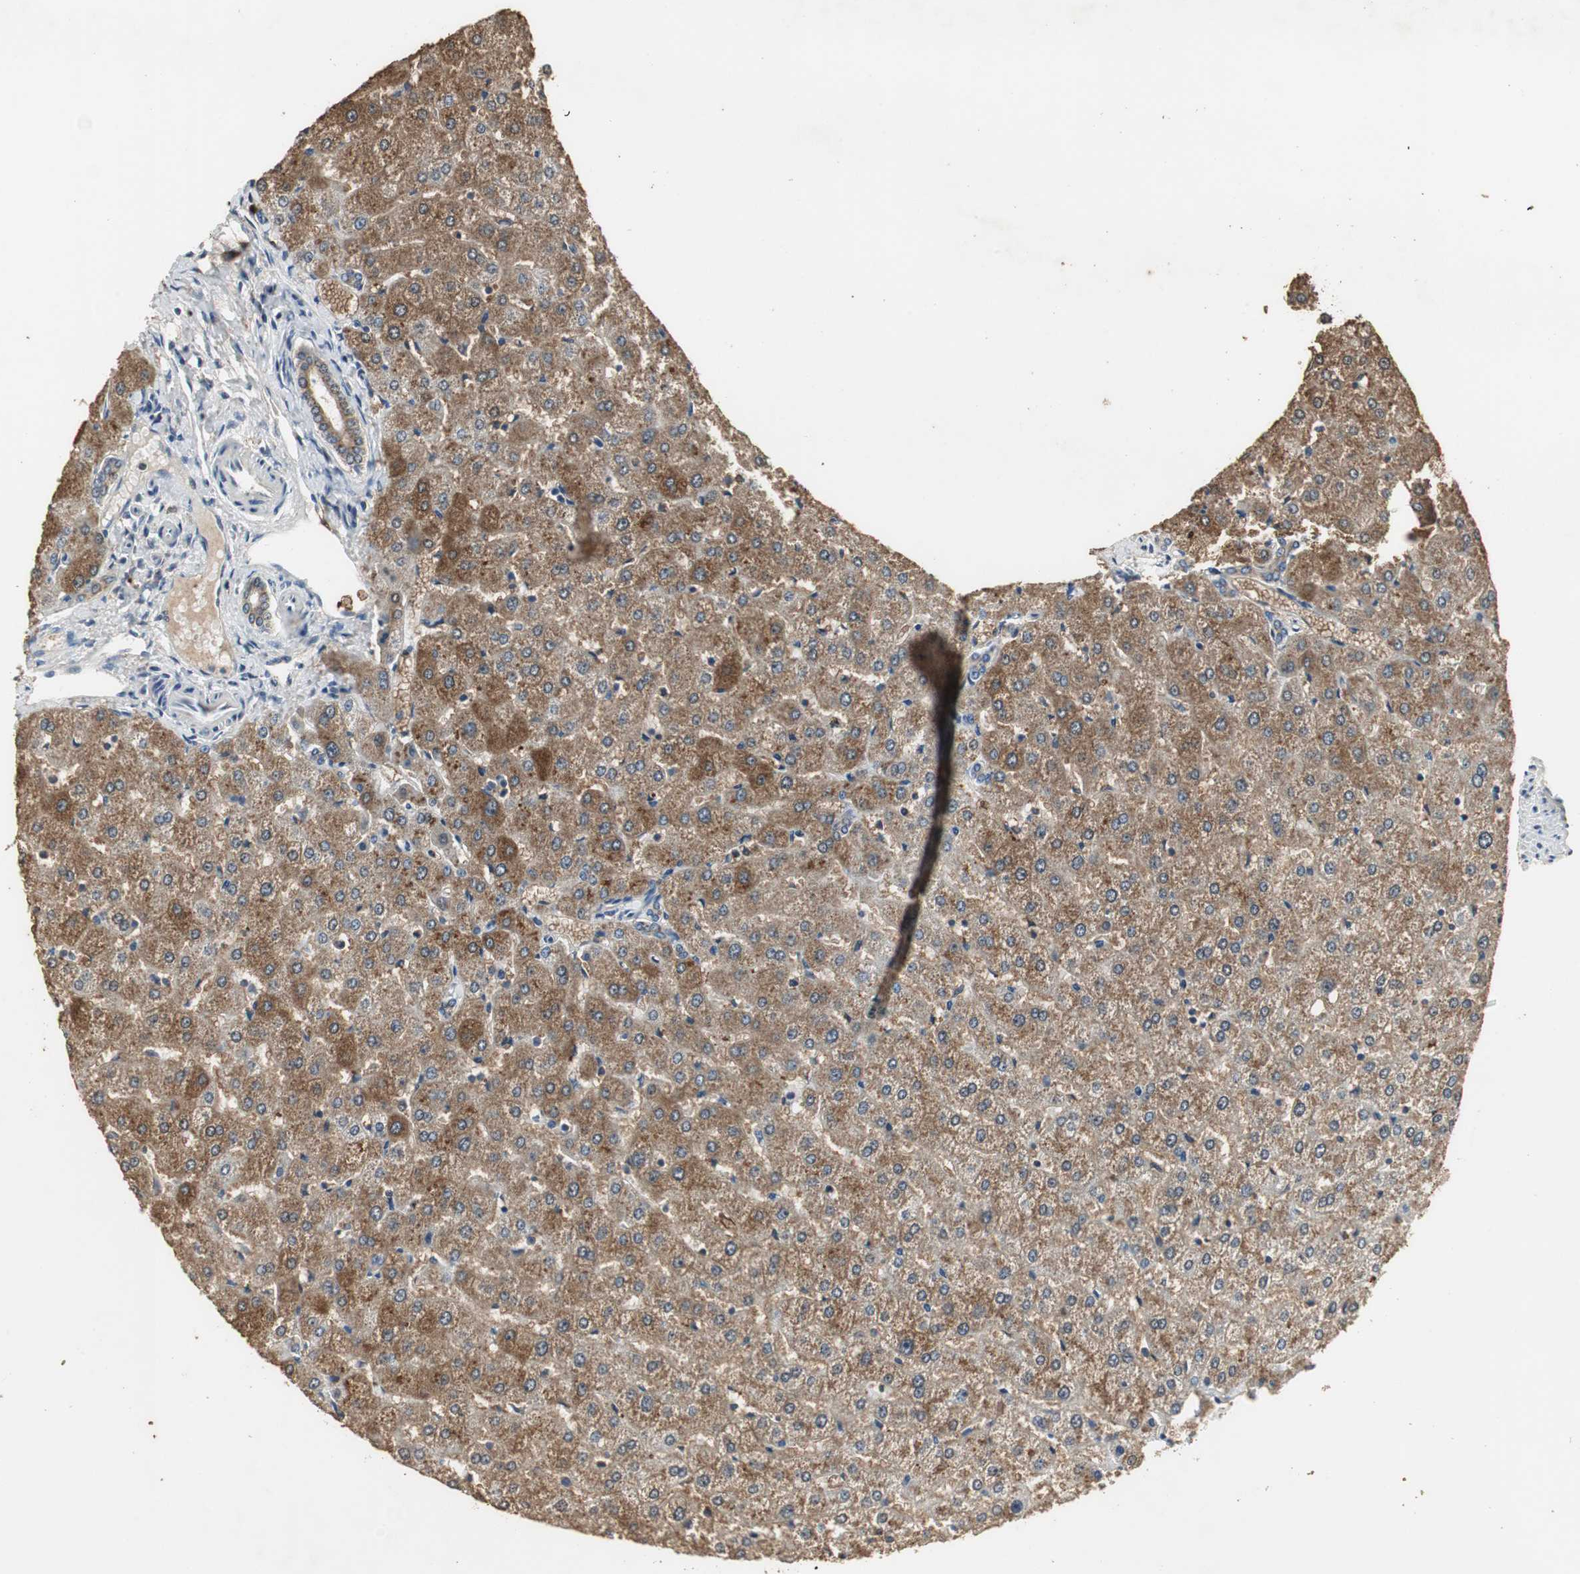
{"staining": {"intensity": "moderate", "quantity": ">75%", "location": "cytoplasmic/membranous"}, "tissue": "liver", "cell_type": "Cholangiocytes", "image_type": "normal", "snomed": [{"axis": "morphology", "description": "Normal tissue, NOS"}, {"axis": "morphology", "description": "Fibrosis, NOS"}, {"axis": "topography", "description": "Liver"}], "caption": "Protein expression analysis of unremarkable liver reveals moderate cytoplasmic/membranous expression in about >75% of cholangiocytes.", "gene": "JTB", "patient": {"sex": "female", "age": 29}}